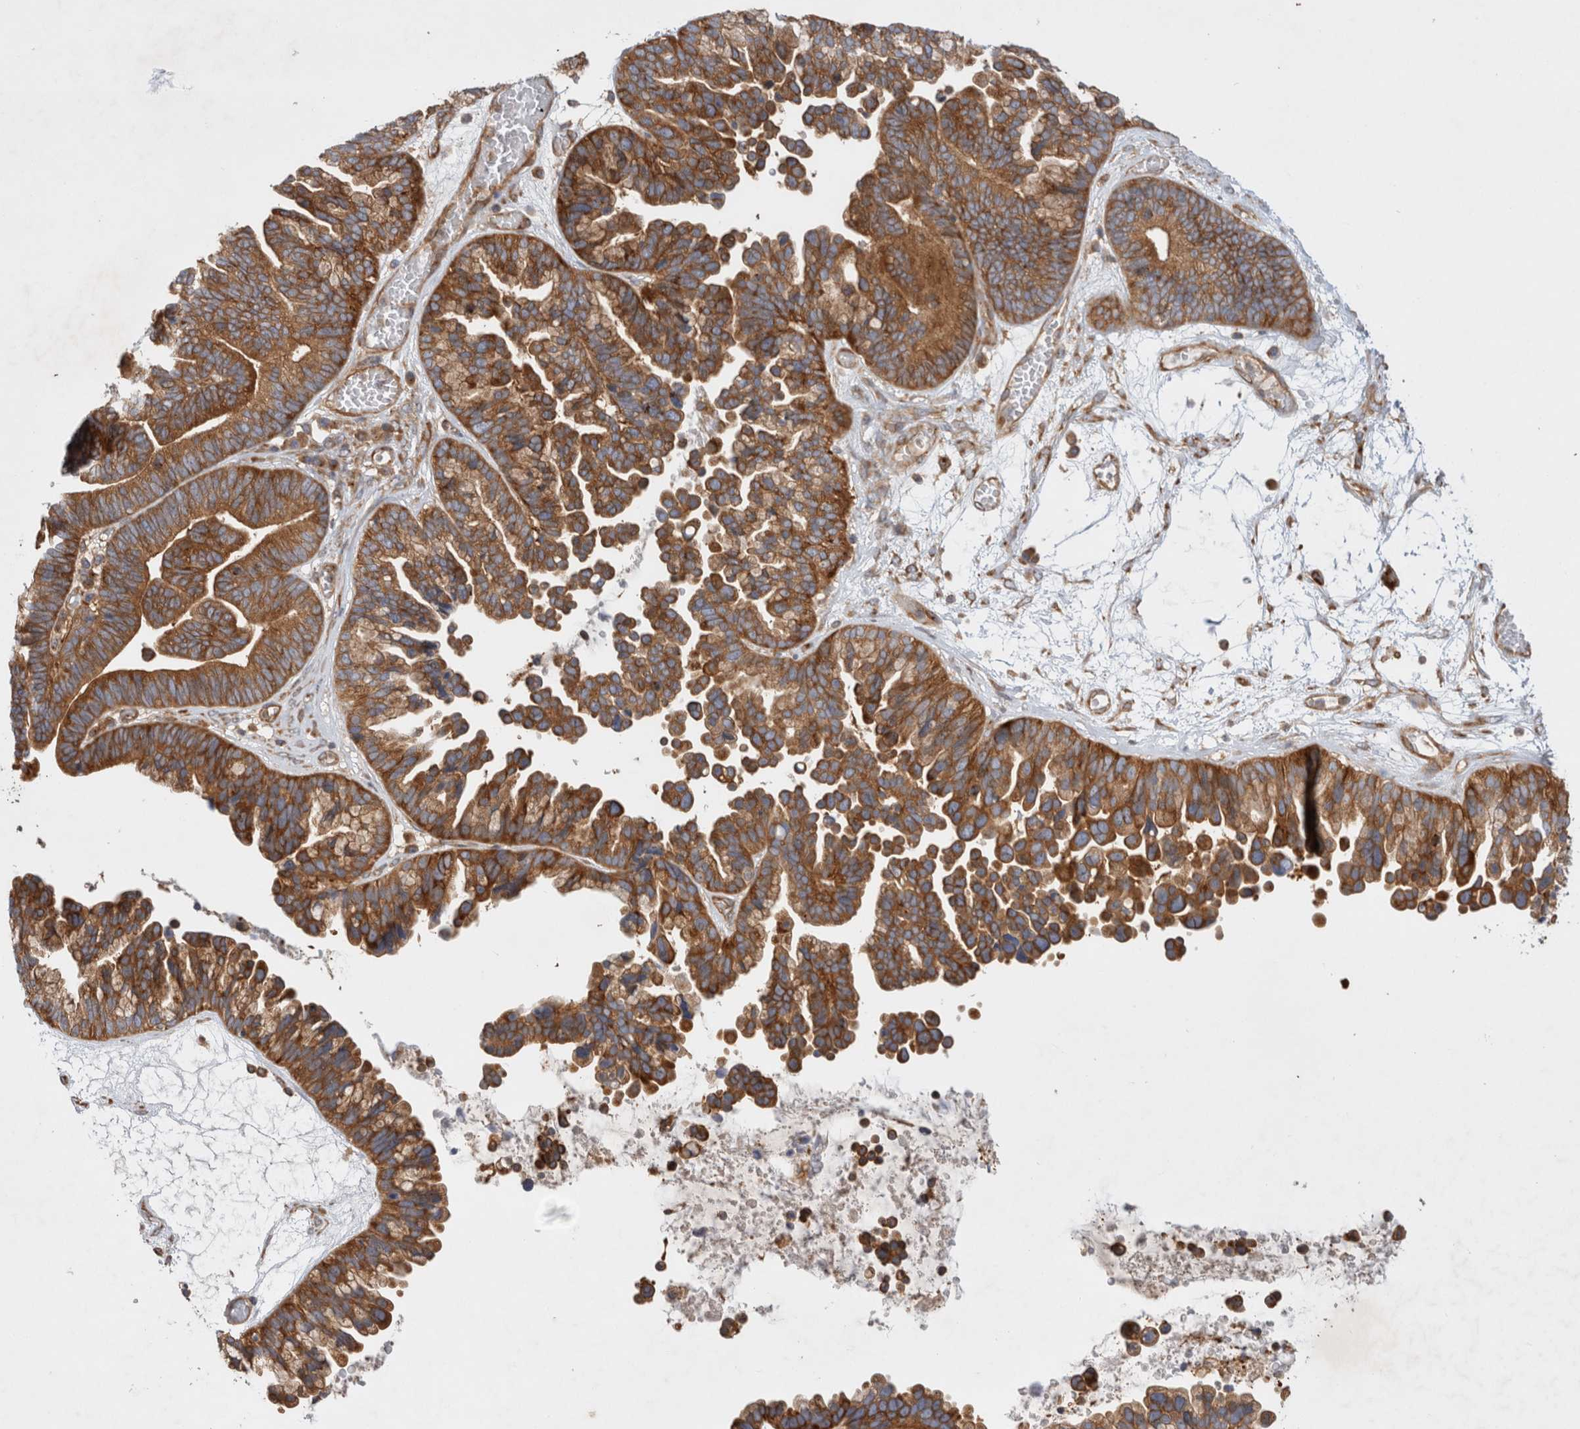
{"staining": {"intensity": "moderate", "quantity": ">75%", "location": "cytoplasmic/membranous"}, "tissue": "ovarian cancer", "cell_type": "Tumor cells", "image_type": "cancer", "snomed": [{"axis": "morphology", "description": "Cystadenocarcinoma, serous, NOS"}, {"axis": "topography", "description": "Ovary"}], "caption": "A high-resolution micrograph shows IHC staining of ovarian serous cystadenocarcinoma, which reveals moderate cytoplasmic/membranous expression in about >75% of tumor cells.", "gene": "GPR150", "patient": {"sex": "female", "age": 56}}